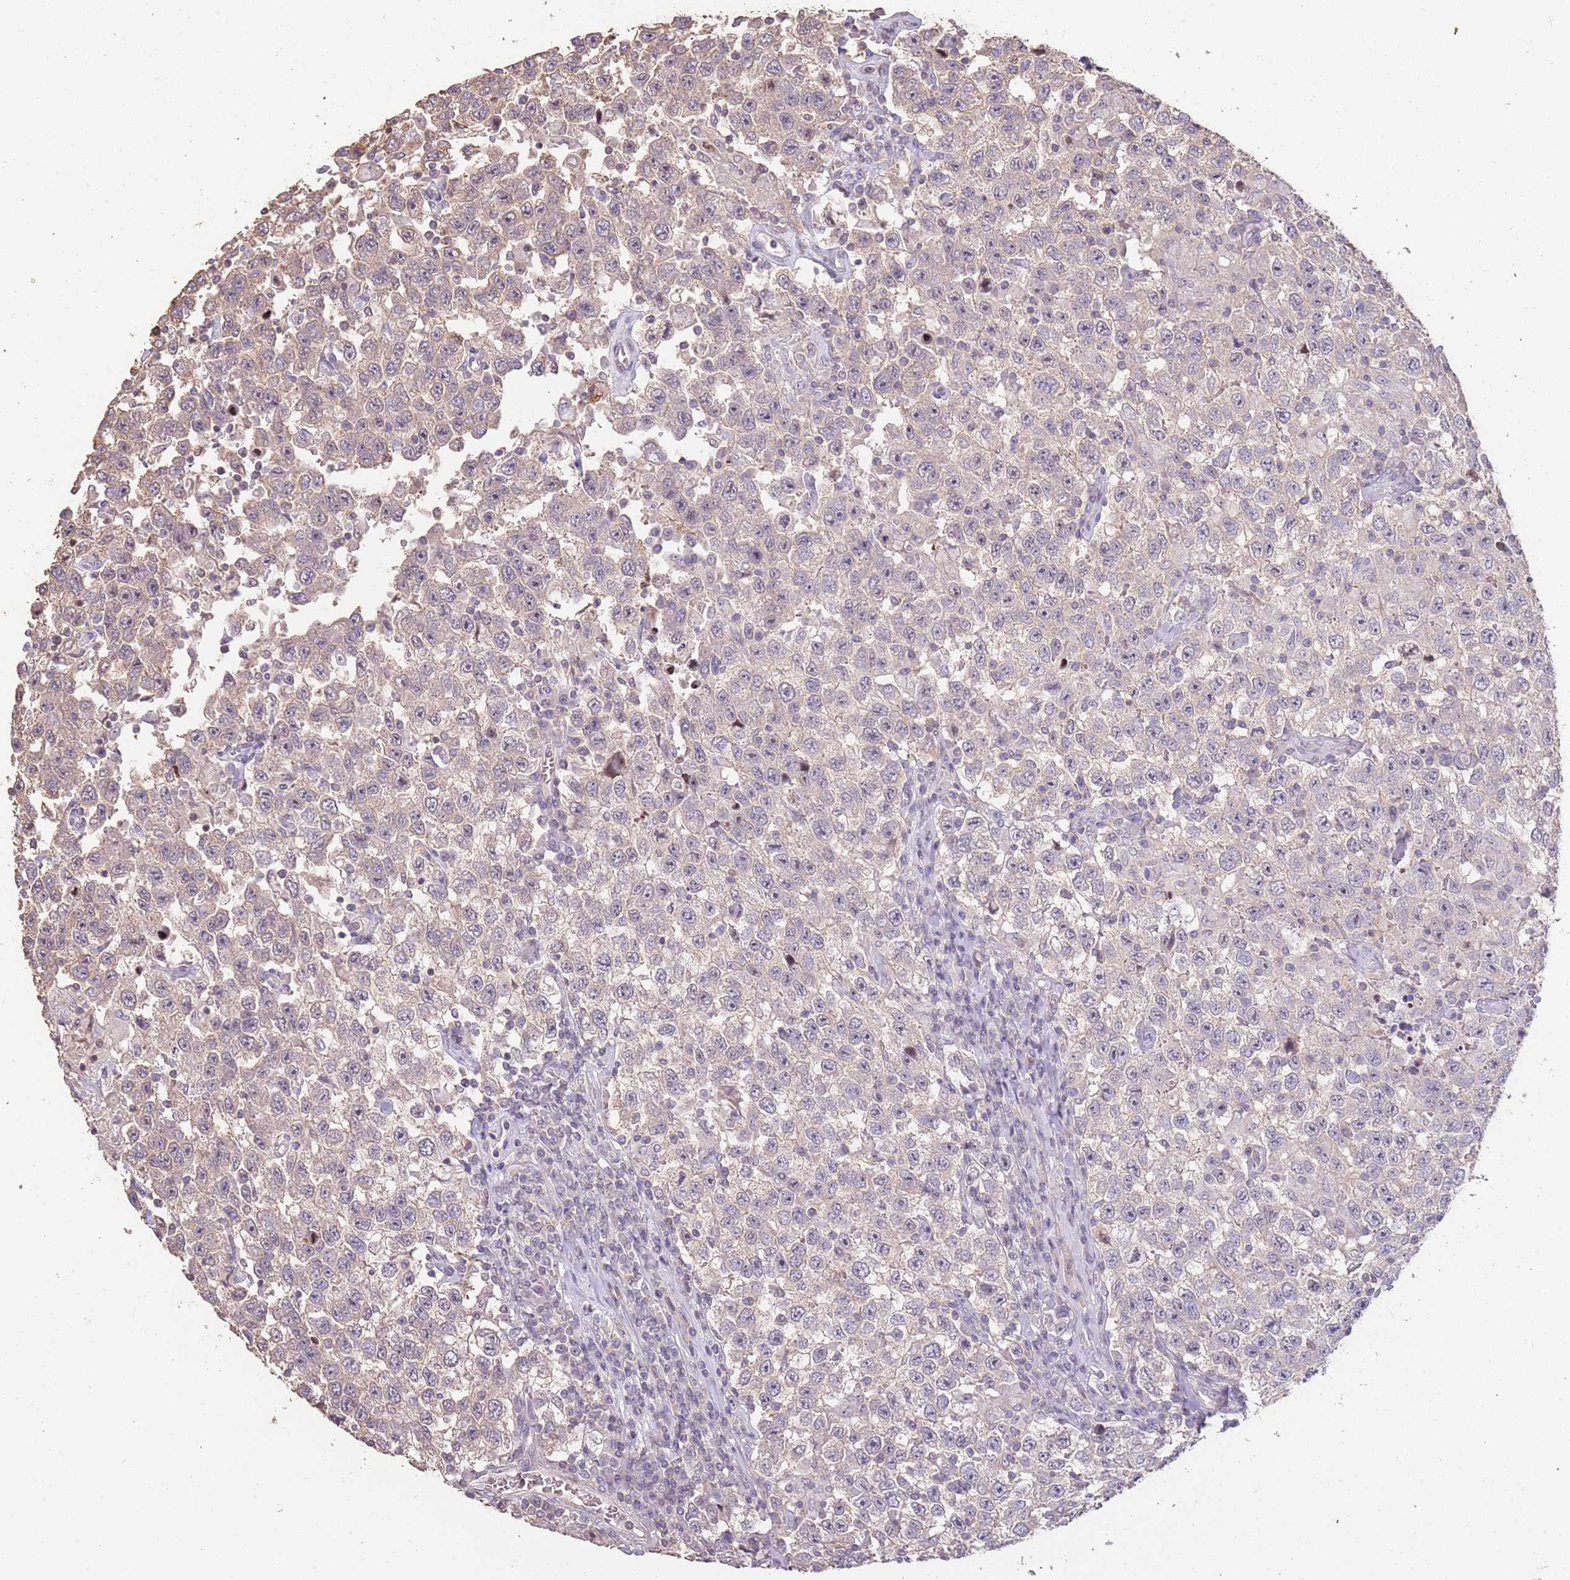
{"staining": {"intensity": "weak", "quantity": "<25%", "location": "nuclear"}, "tissue": "testis cancer", "cell_type": "Tumor cells", "image_type": "cancer", "snomed": [{"axis": "morphology", "description": "Seminoma, NOS"}, {"axis": "topography", "description": "Testis"}], "caption": "Tumor cells show no significant positivity in seminoma (testis).", "gene": "ADTRP", "patient": {"sex": "male", "age": 41}}